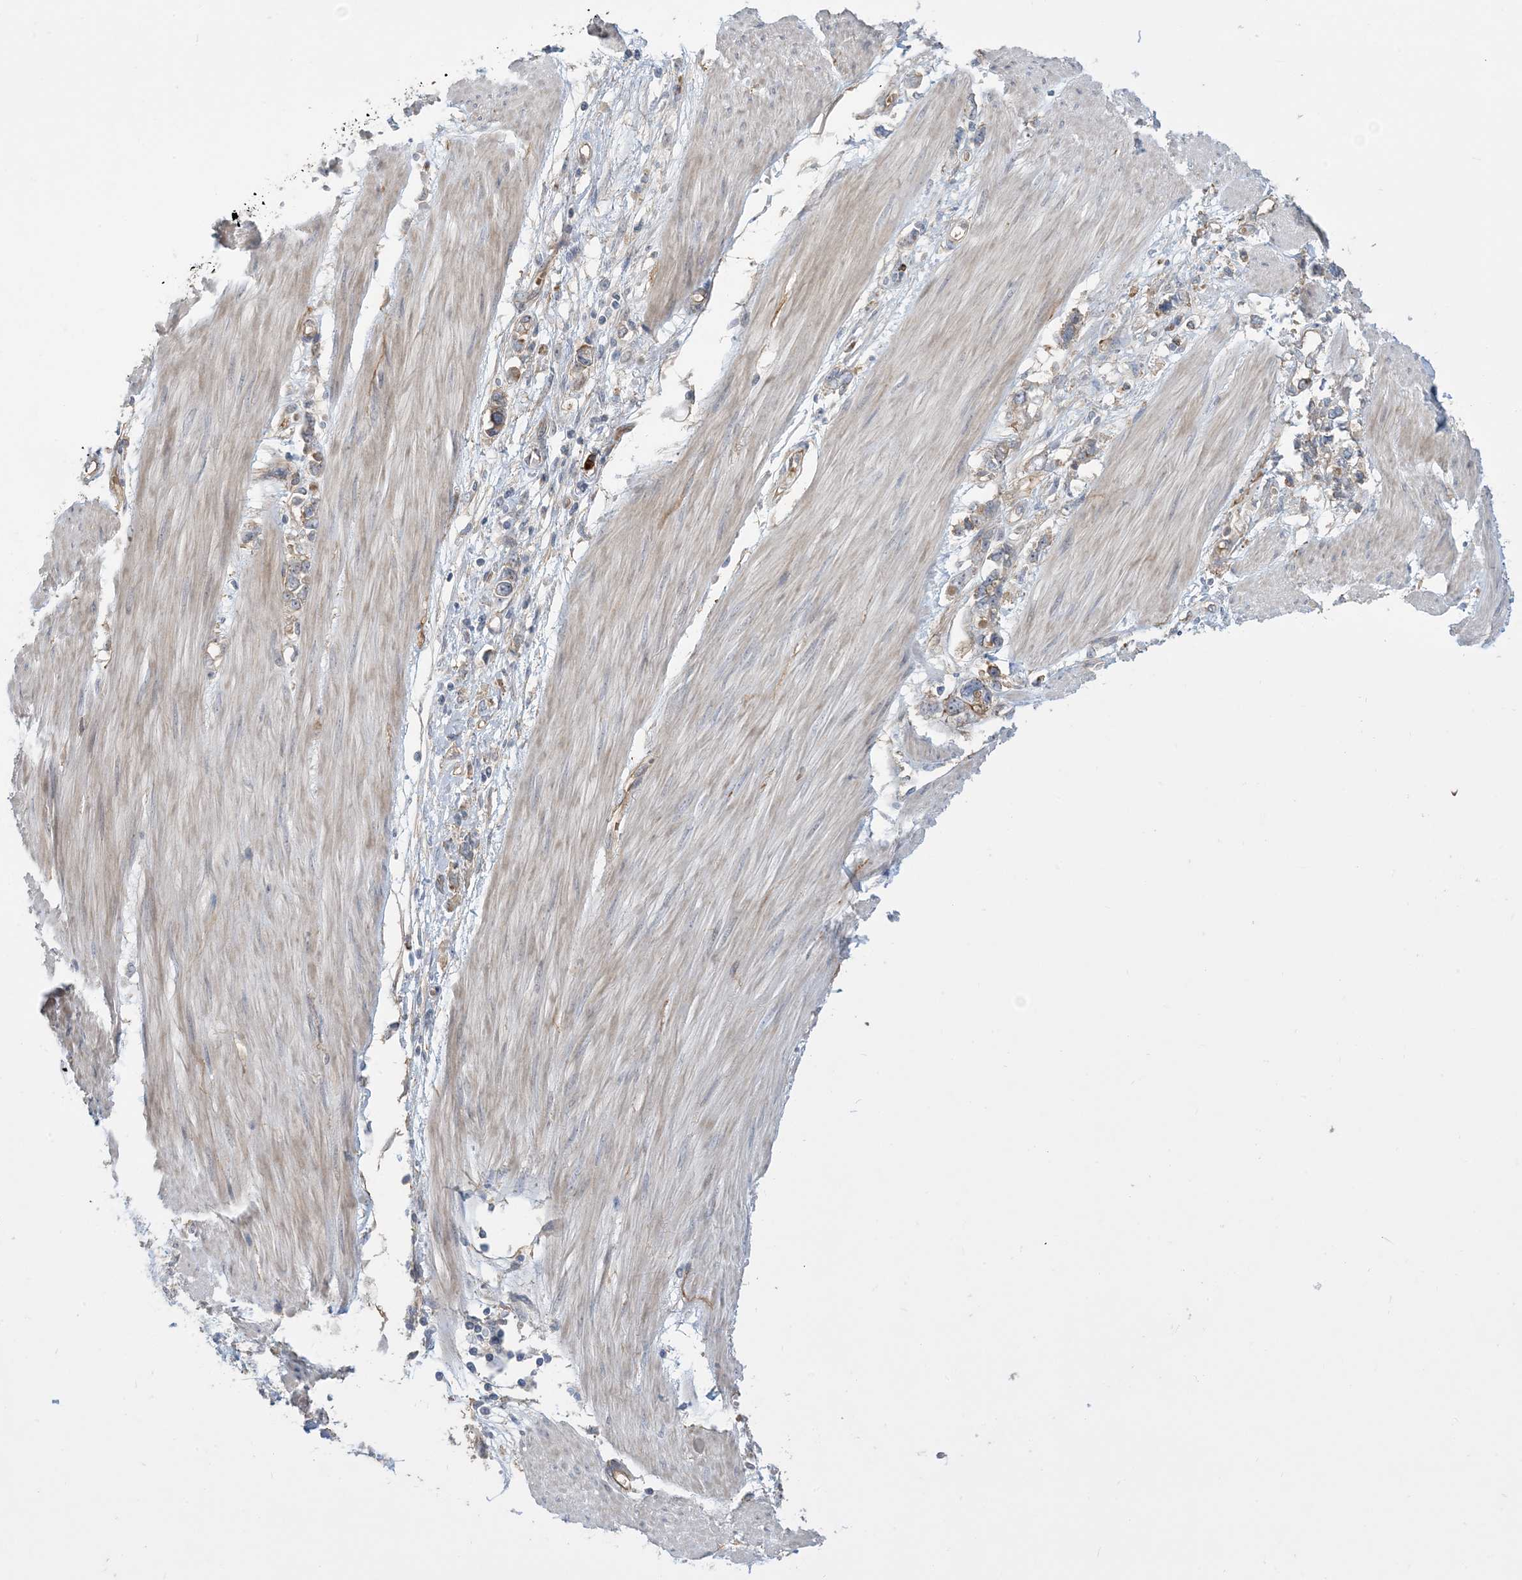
{"staining": {"intensity": "weak", "quantity": "<25%", "location": "cytoplasmic/membranous"}, "tissue": "stomach cancer", "cell_type": "Tumor cells", "image_type": "cancer", "snomed": [{"axis": "morphology", "description": "Adenocarcinoma, NOS"}, {"axis": "topography", "description": "Stomach"}], "caption": "High power microscopy micrograph of an IHC micrograph of stomach cancer, revealing no significant positivity in tumor cells.", "gene": "AOC1", "patient": {"sex": "female", "age": 76}}